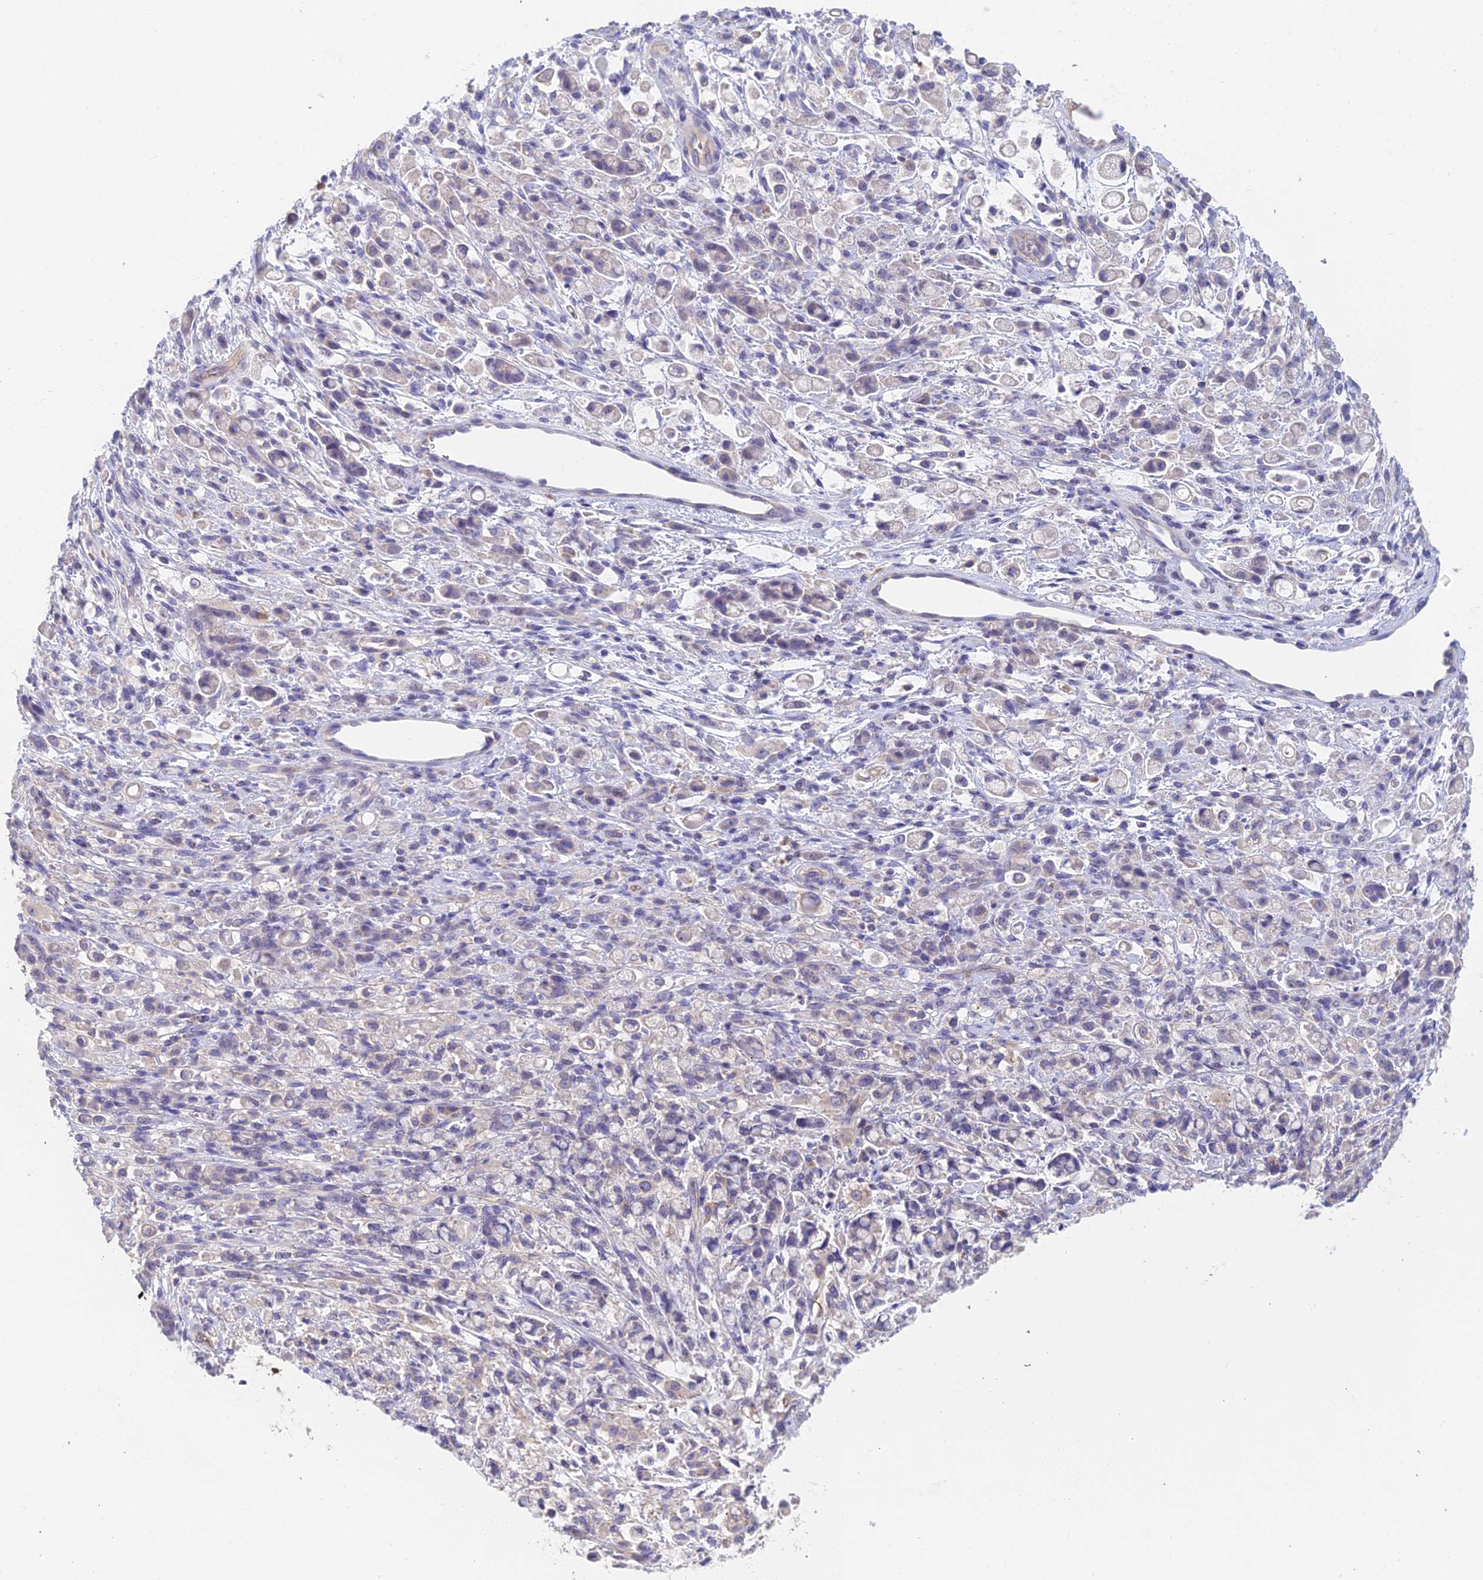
{"staining": {"intensity": "negative", "quantity": "none", "location": "none"}, "tissue": "stomach cancer", "cell_type": "Tumor cells", "image_type": "cancer", "snomed": [{"axis": "morphology", "description": "Adenocarcinoma, NOS"}, {"axis": "topography", "description": "Stomach"}], "caption": "High power microscopy histopathology image of an IHC micrograph of stomach cancer, revealing no significant positivity in tumor cells. (DAB IHC visualized using brightfield microscopy, high magnification).", "gene": "ADAMTS13", "patient": {"sex": "female", "age": 60}}